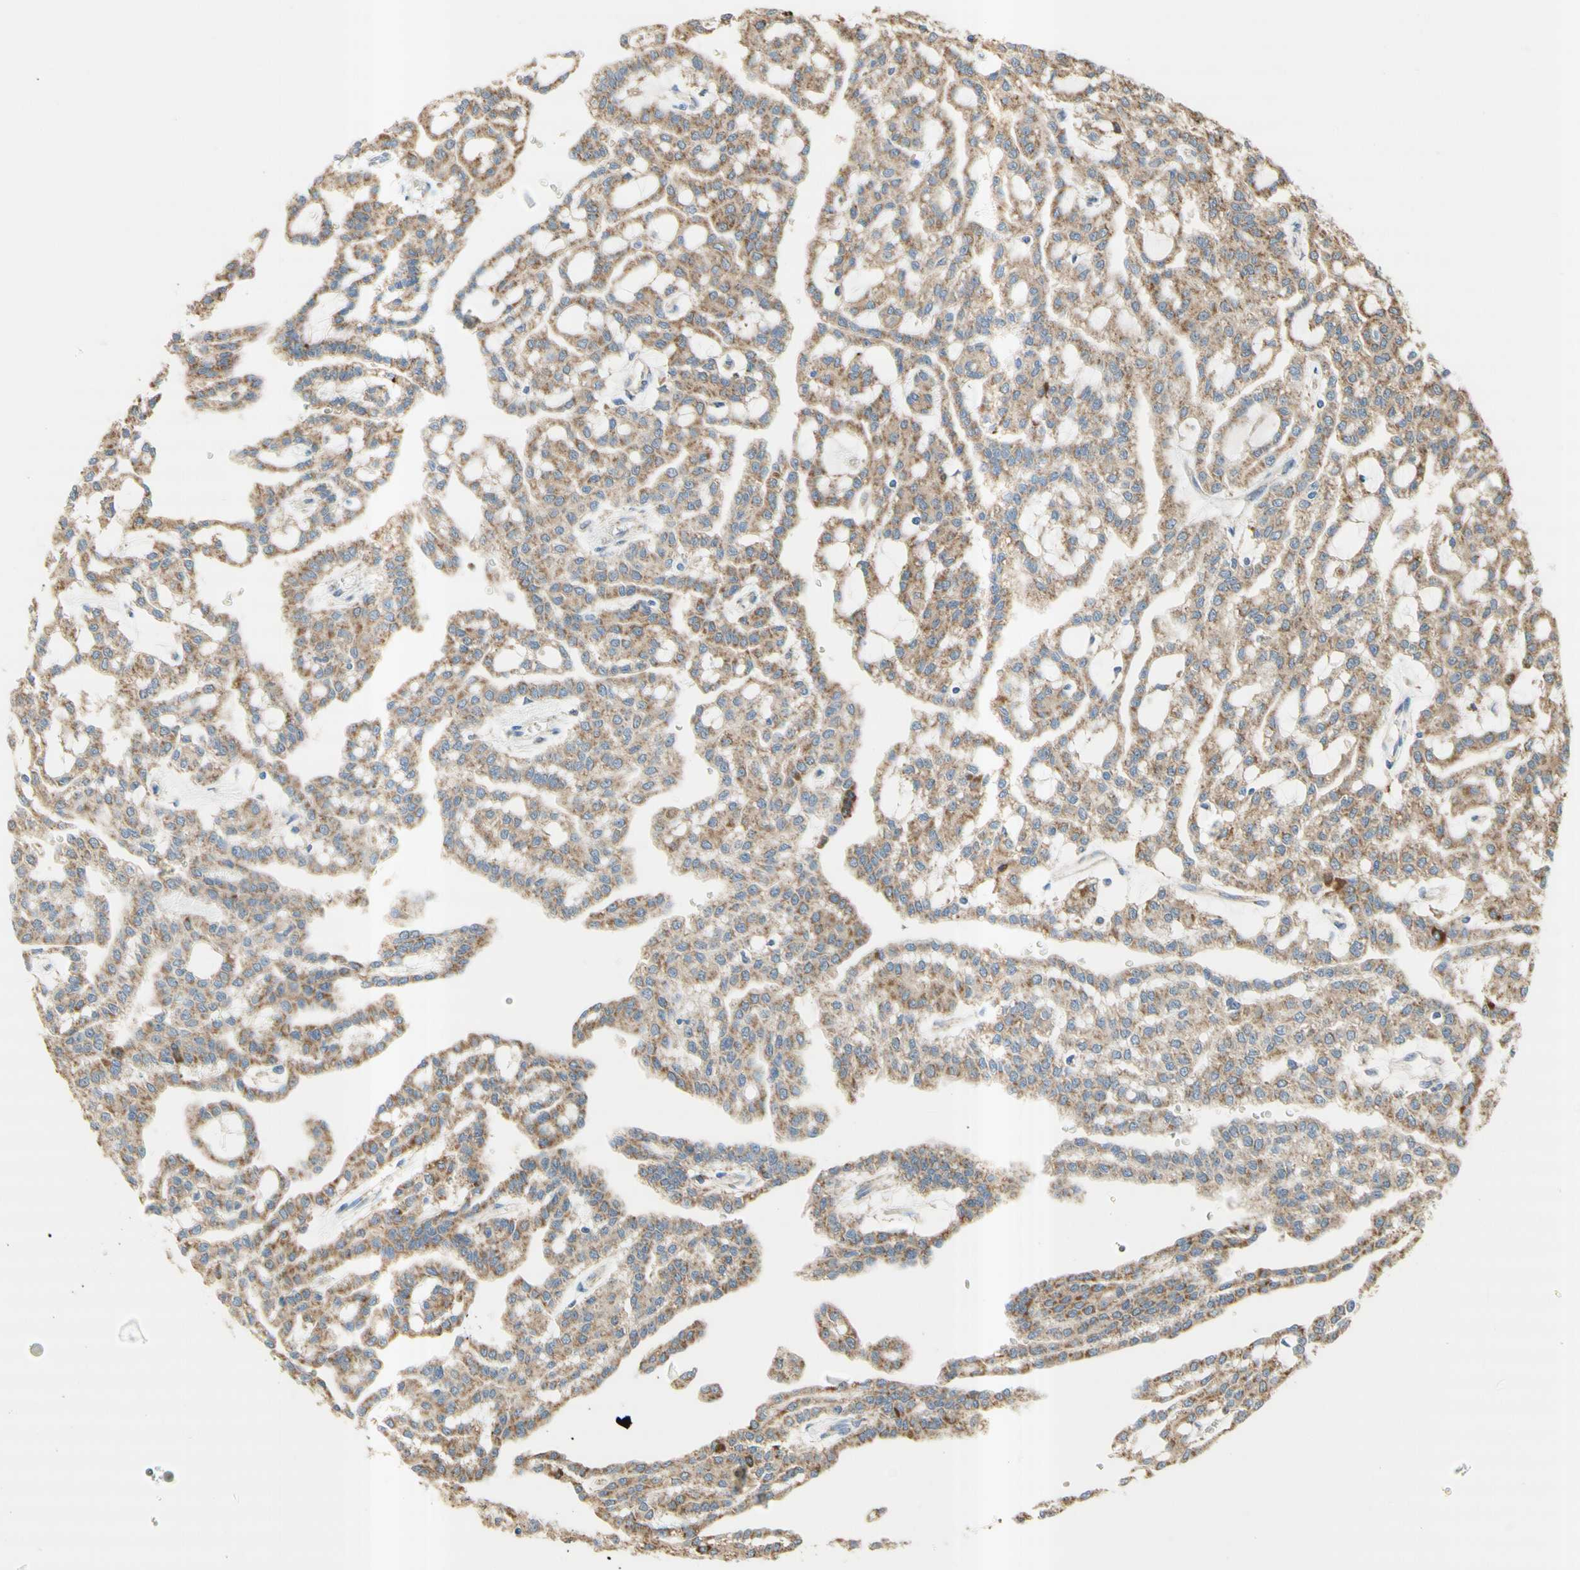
{"staining": {"intensity": "moderate", "quantity": ">75%", "location": "cytoplasmic/membranous"}, "tissue": "renal cancer", "cell_type": "Tumor cells", "image_type": "cancer", "snomed": [{"axis": "morphology", "description": "Adenocarcinoma, NOS"}, {"axis": "topography", "description": "Kidney"}], "caption": "IHC histopathology image of renal adenocarcinoma stained for a protein (brown), which shows medium levels of moderate cytoplasmic/membranous staining in about >75% of tumor cells.", "gene": "URB2", "patient": {"sex": "male", "age": 63}}